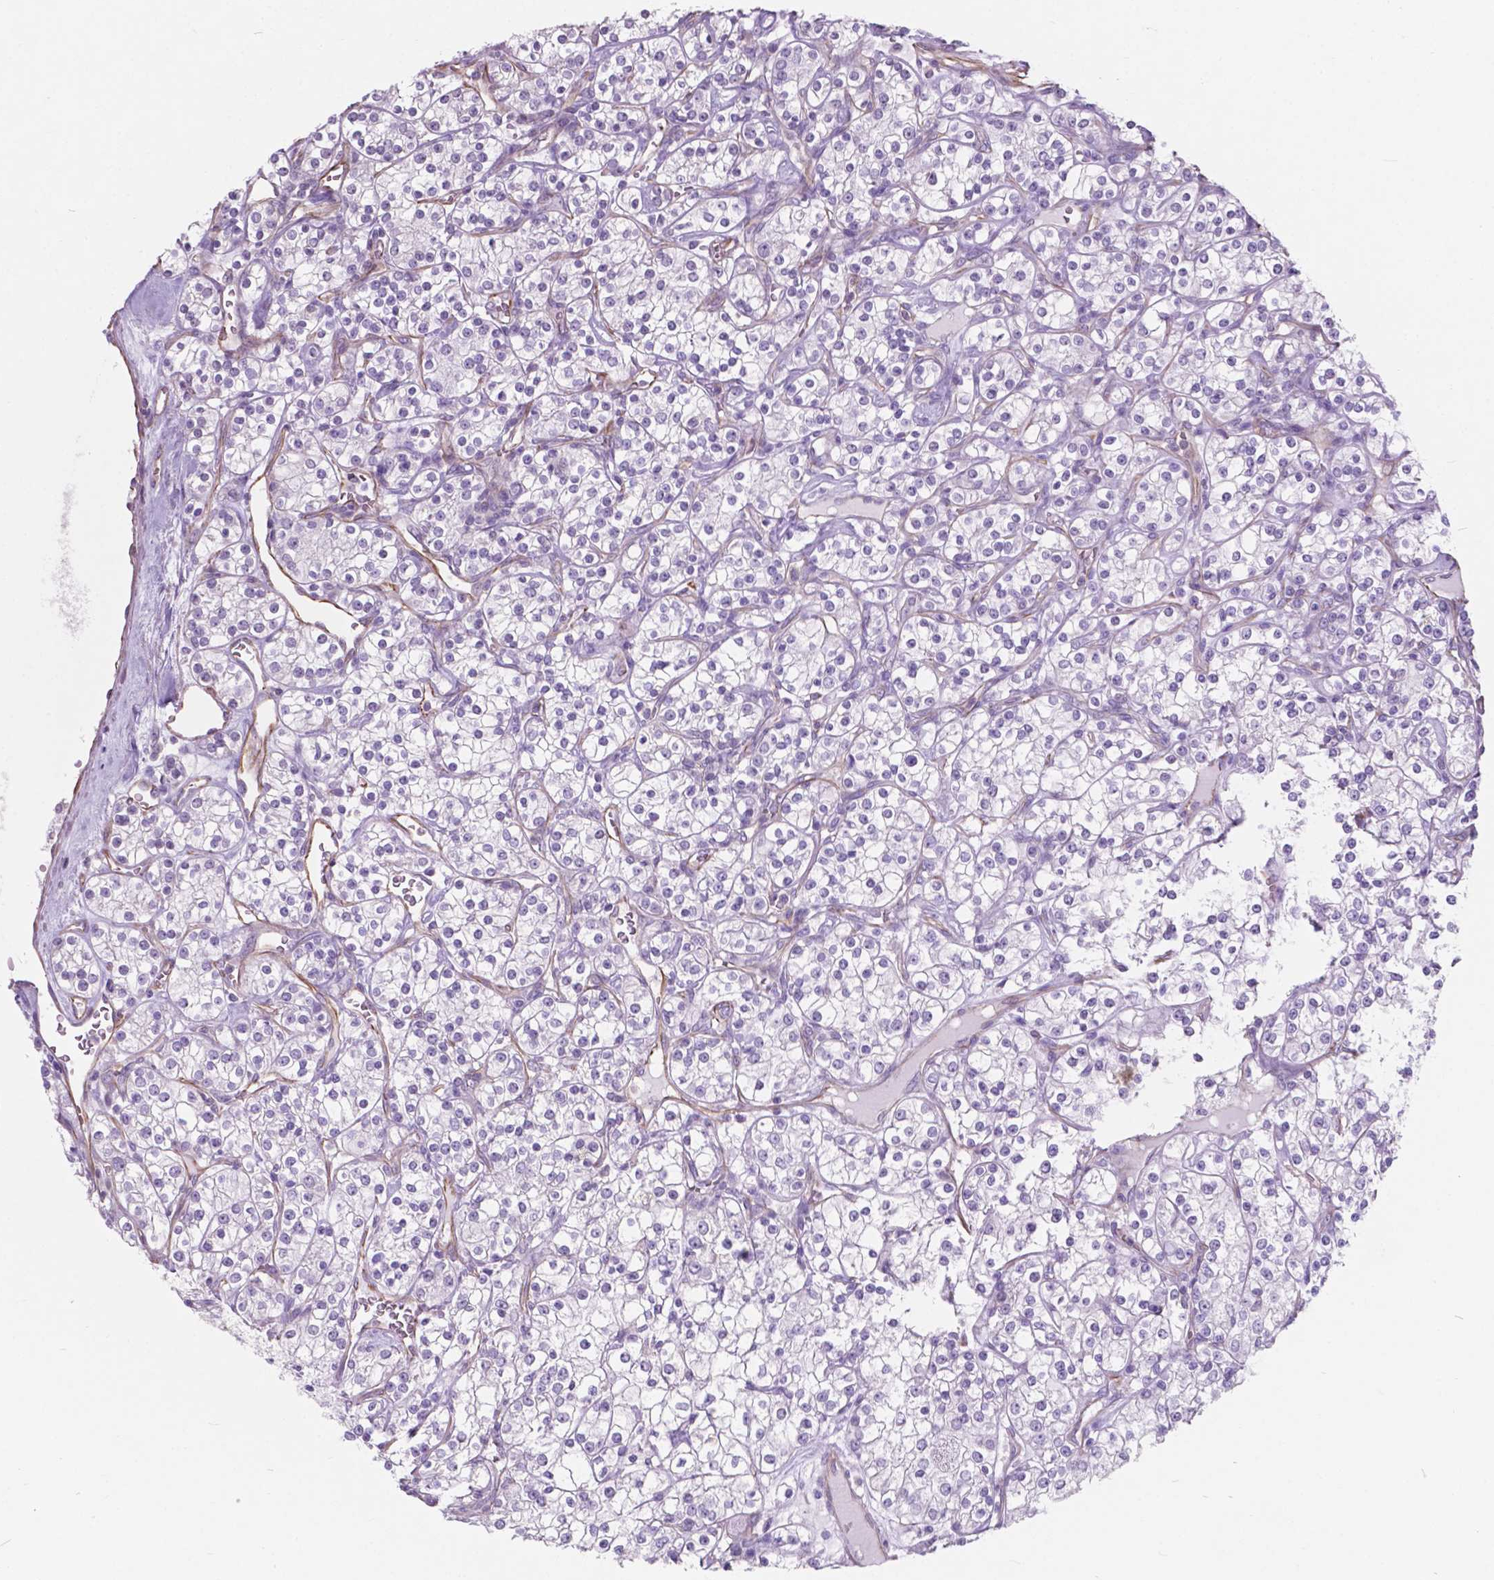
{"staining": {"intensity": "negative", "quantity": "none", "location": "none"}, "tissue": "renal cancer", "cell_type": "Tumor cells", "image_type": "cancer", "snomed": [{"axis": "morphology", "description": "Adenocarcinoma, NOS"}, {"axis": "topography", "description": "Kidney"}], "caption": "IHC photomicrograph of neoplastic tissue: human adenocarcinoma (renal) stained with DAB displays no significant protein staining in tumor cells. The staining was performed using DAB to visualize the protein expression in brown, while the nuclei were stained in blue with hematoxylin (Magnification: 20x).", "gene": "AMOT", "patient": {"sex": "male", "age": 77}}